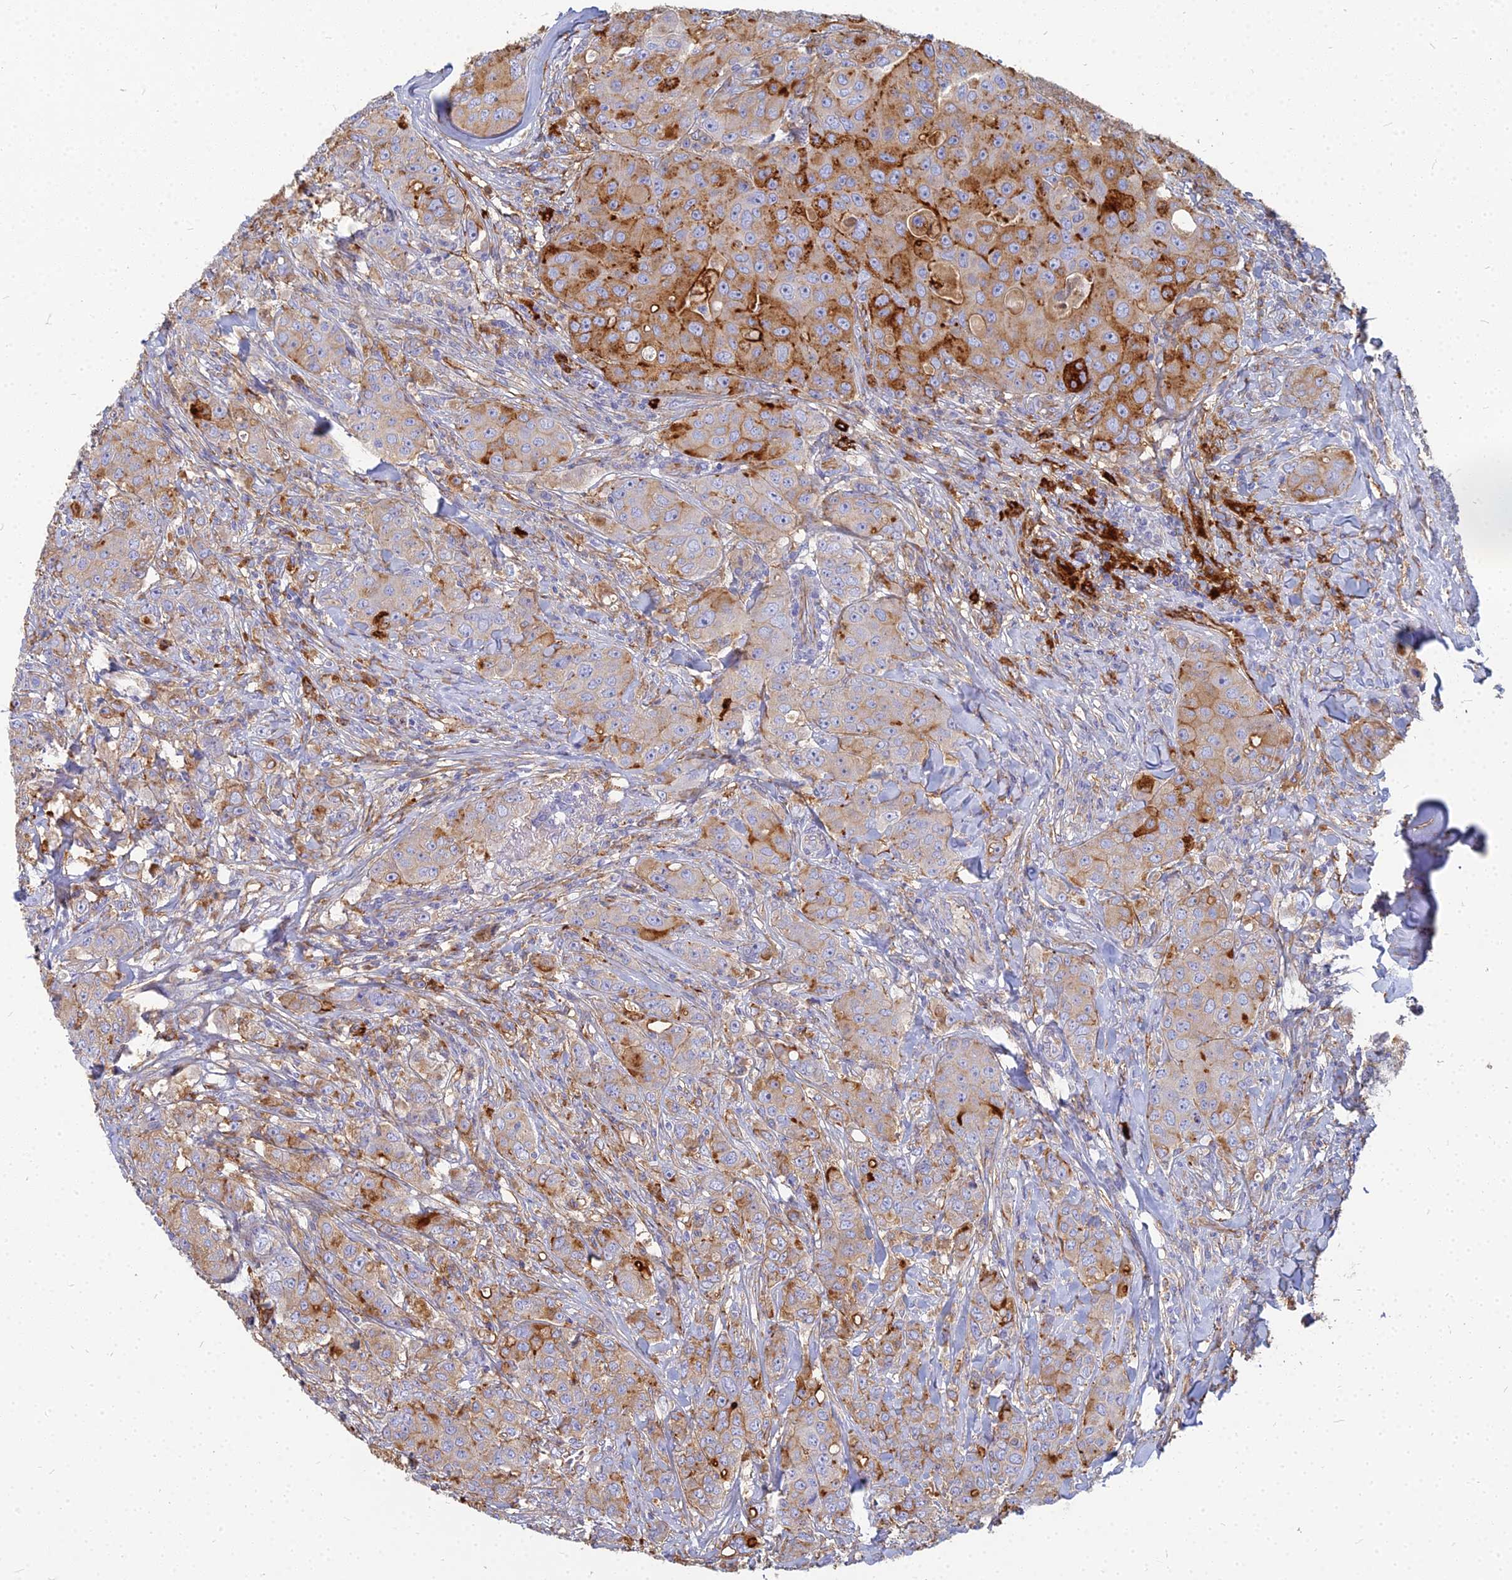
{"staining": {"intensity": "strong", "quantity": "25%-75%", "location": "cytoplasmic/membranous"}, "tissue": "breast cancer", "cell_type": "Tumor cells", "image_type": "cancer", "snomed": [{"axis": "morphology", "description": "Duct carcinoma"}, {"axis": "topography", "description": "Breast"}], "caption": "Invasive ductal carcinoma (breast) stained for a protein (brown) displays strong cytoplasmic/membranous positive staining in approximately 25%-75% of tumor cells.", "gene": "VAT1", "patient": {"sex": "female", "age": 43}}